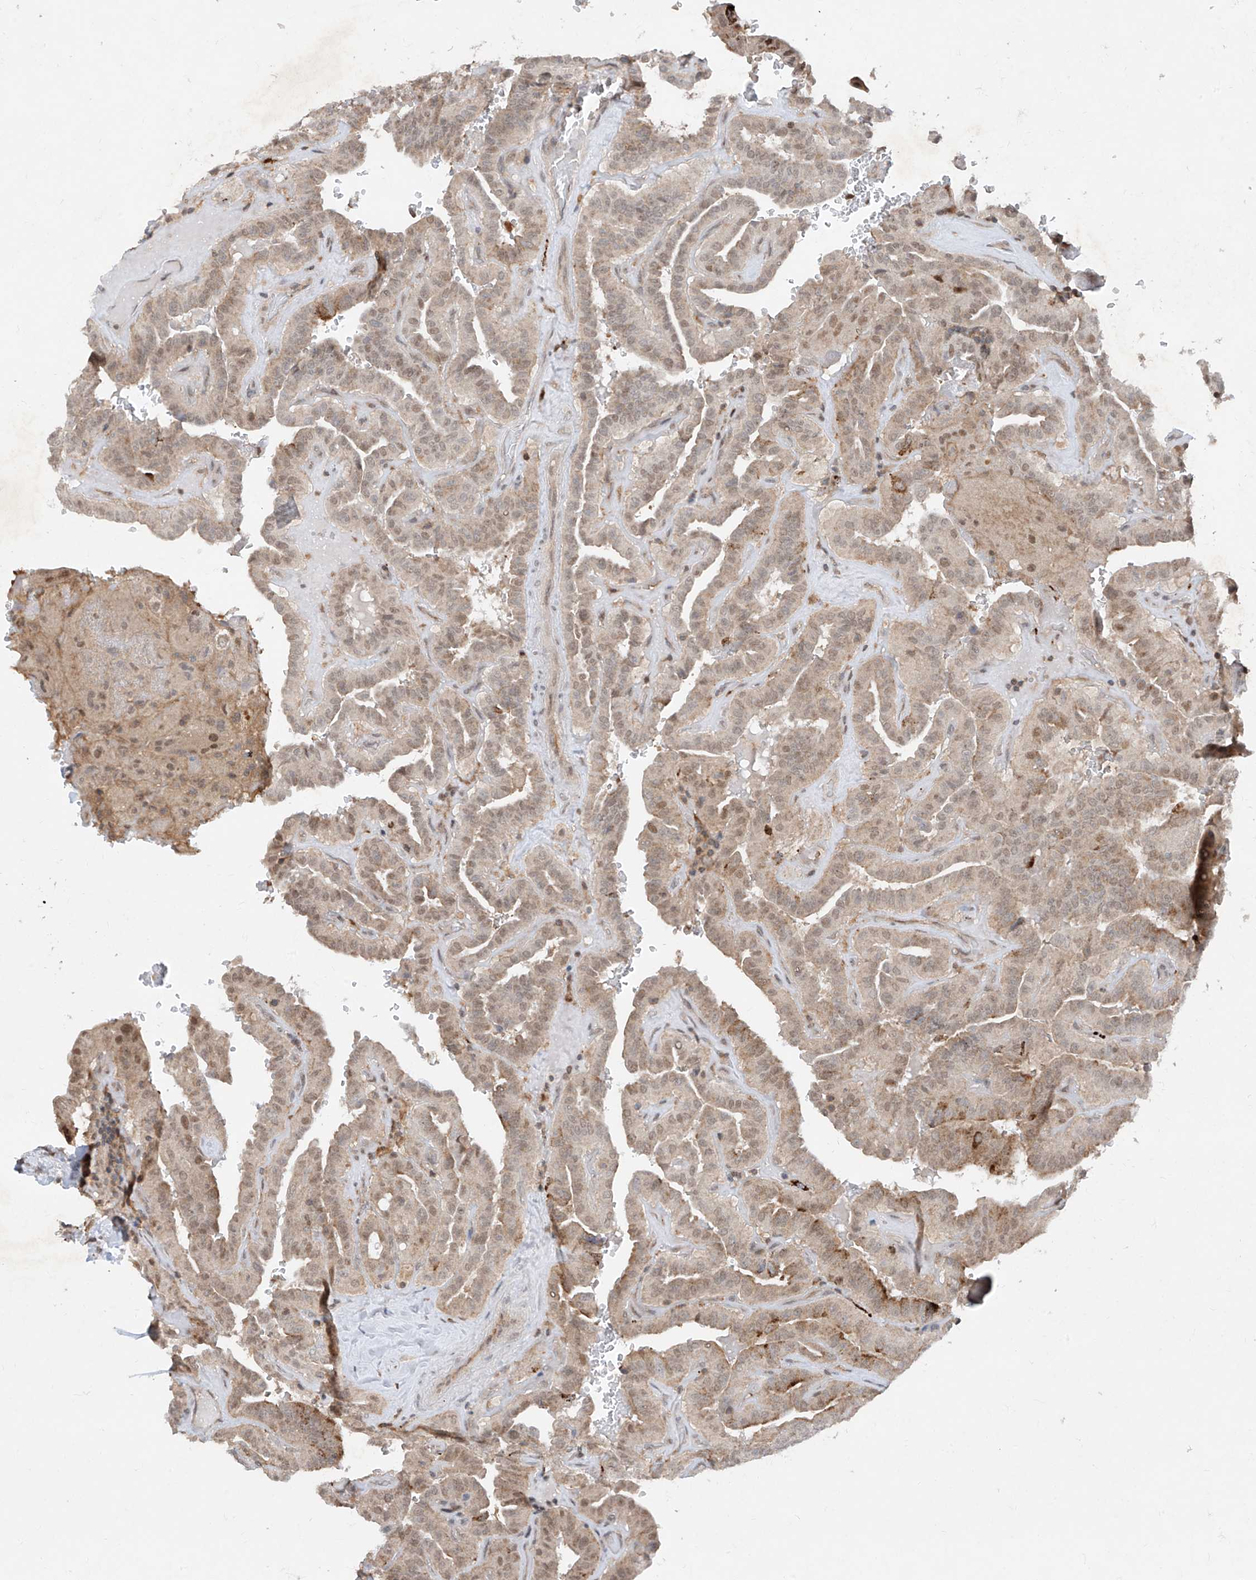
{"staining": {"intensity": "moderate", "quantity": "<25%", "location": "cytoplasmic/membranous,nuclear"}, "tissue": "thyroid cancer", "cell_type": "Tumor cells", "image_type": "cancer", "snomed": [{"axis": "morphology", "description": "Papillary adenocarcinoma, NOS"}, {"axis": "topography", "description": "Thyroid gland"}], "caption": "Brown immunohistochemical staining in human papillary adenocarcinoma (thyroid) reveals moderate cytoplasmic/membranous and nuclear expression in about <25% of tumor cells. (DAB IHC, brown staining for protein, blue staining for nuclei).", "gene": "ZNF358", "patient": {"sex": "male", "age": 77}}